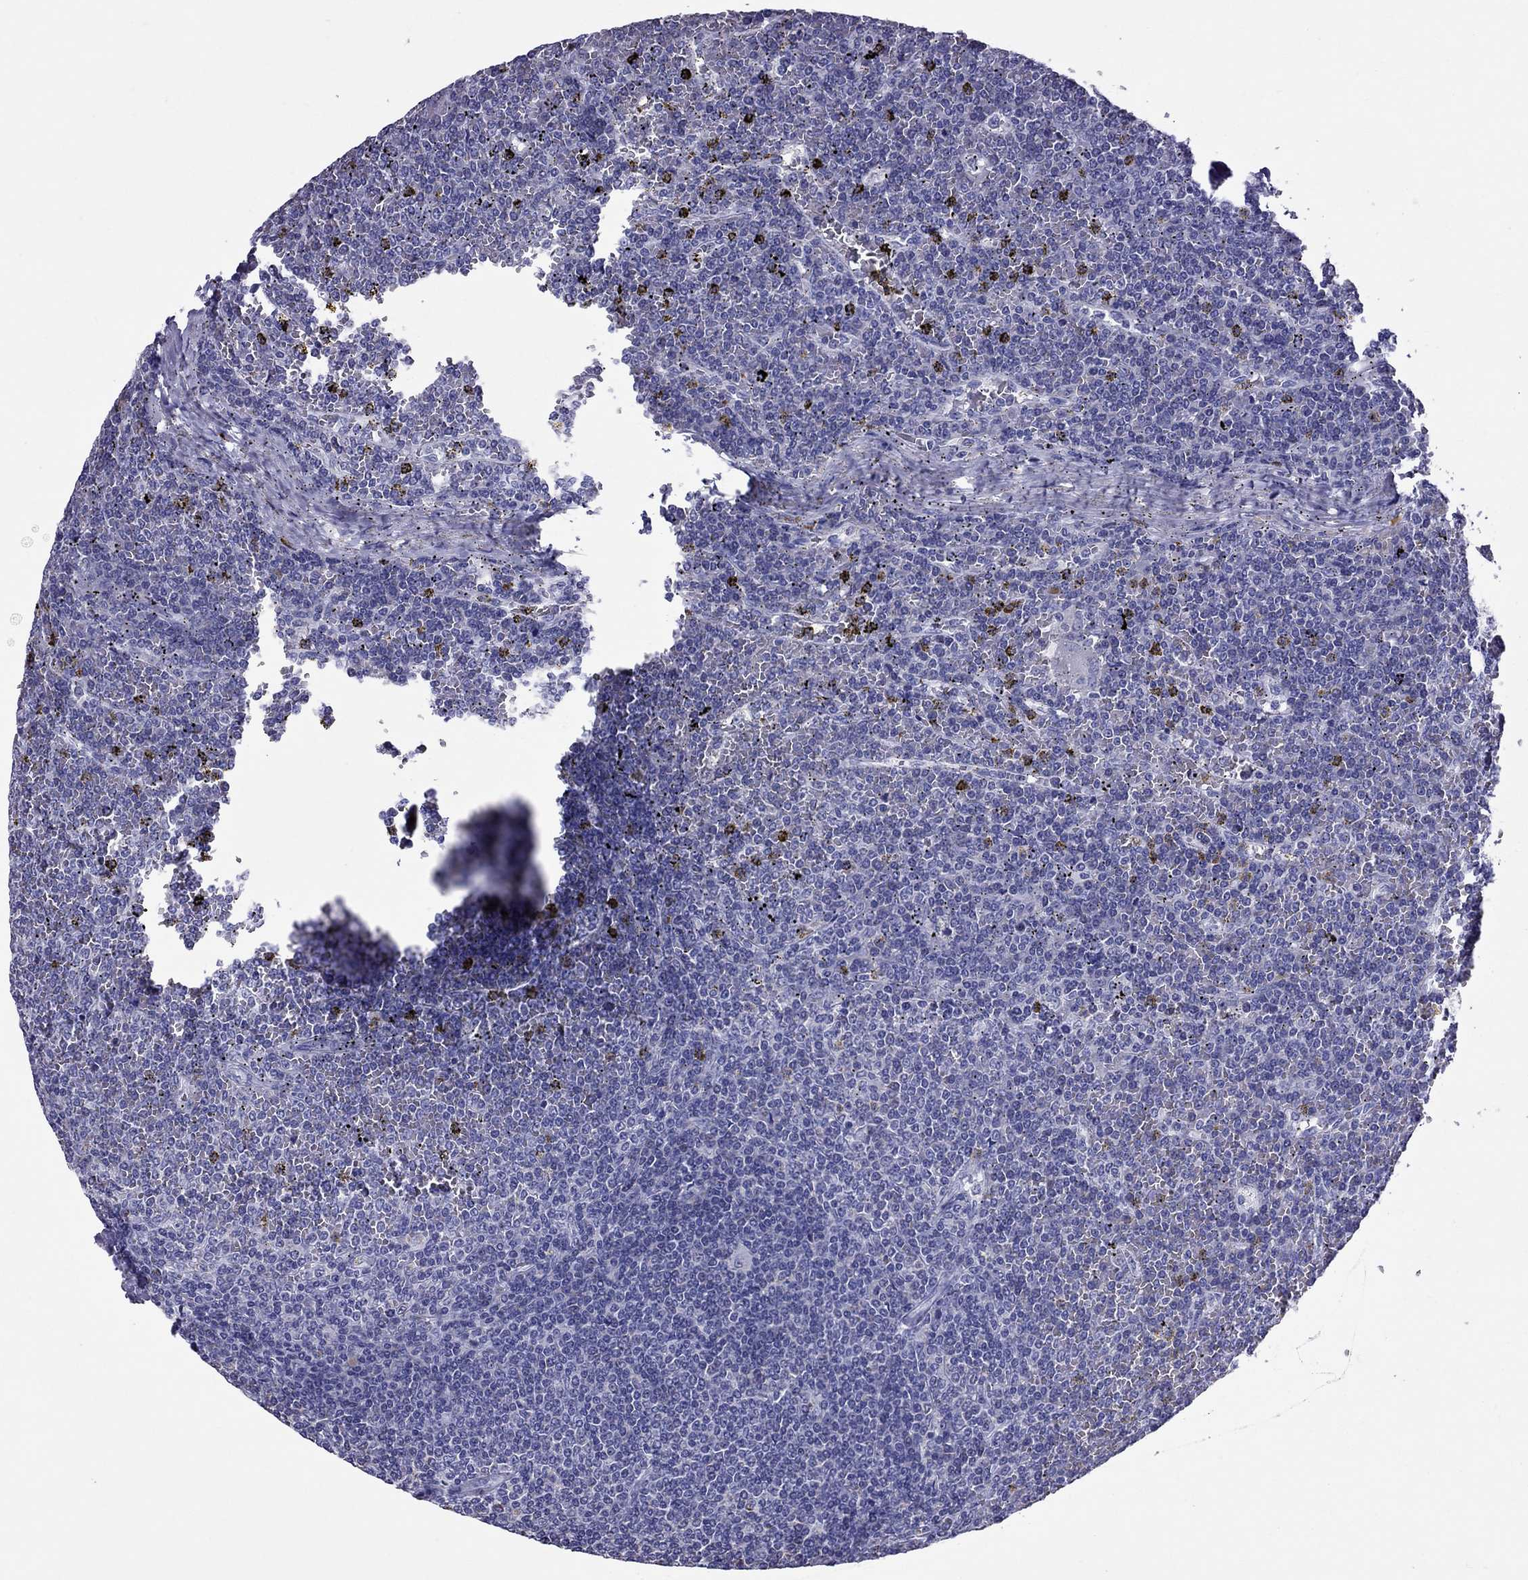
{"staining": {"intensity": "negative", "quantity": "none", "location": "none"}, "tissue": "lymphoma", "cell_type": "Tumor cells", "image_type": "cancer", "snomed": [{"axis": "morphology", "description": "Malignant lymphoma, non-Hodgkin's type, Low grade"}, {"axis": "topography", "description": "Spleen"}], "caption": "Human lymphoma stained for a protein using immunohistochemistry demonstrates no expression in tumor cells.", "gene": "TTLL13", "patient": {"sex": "female", "age": 19}}